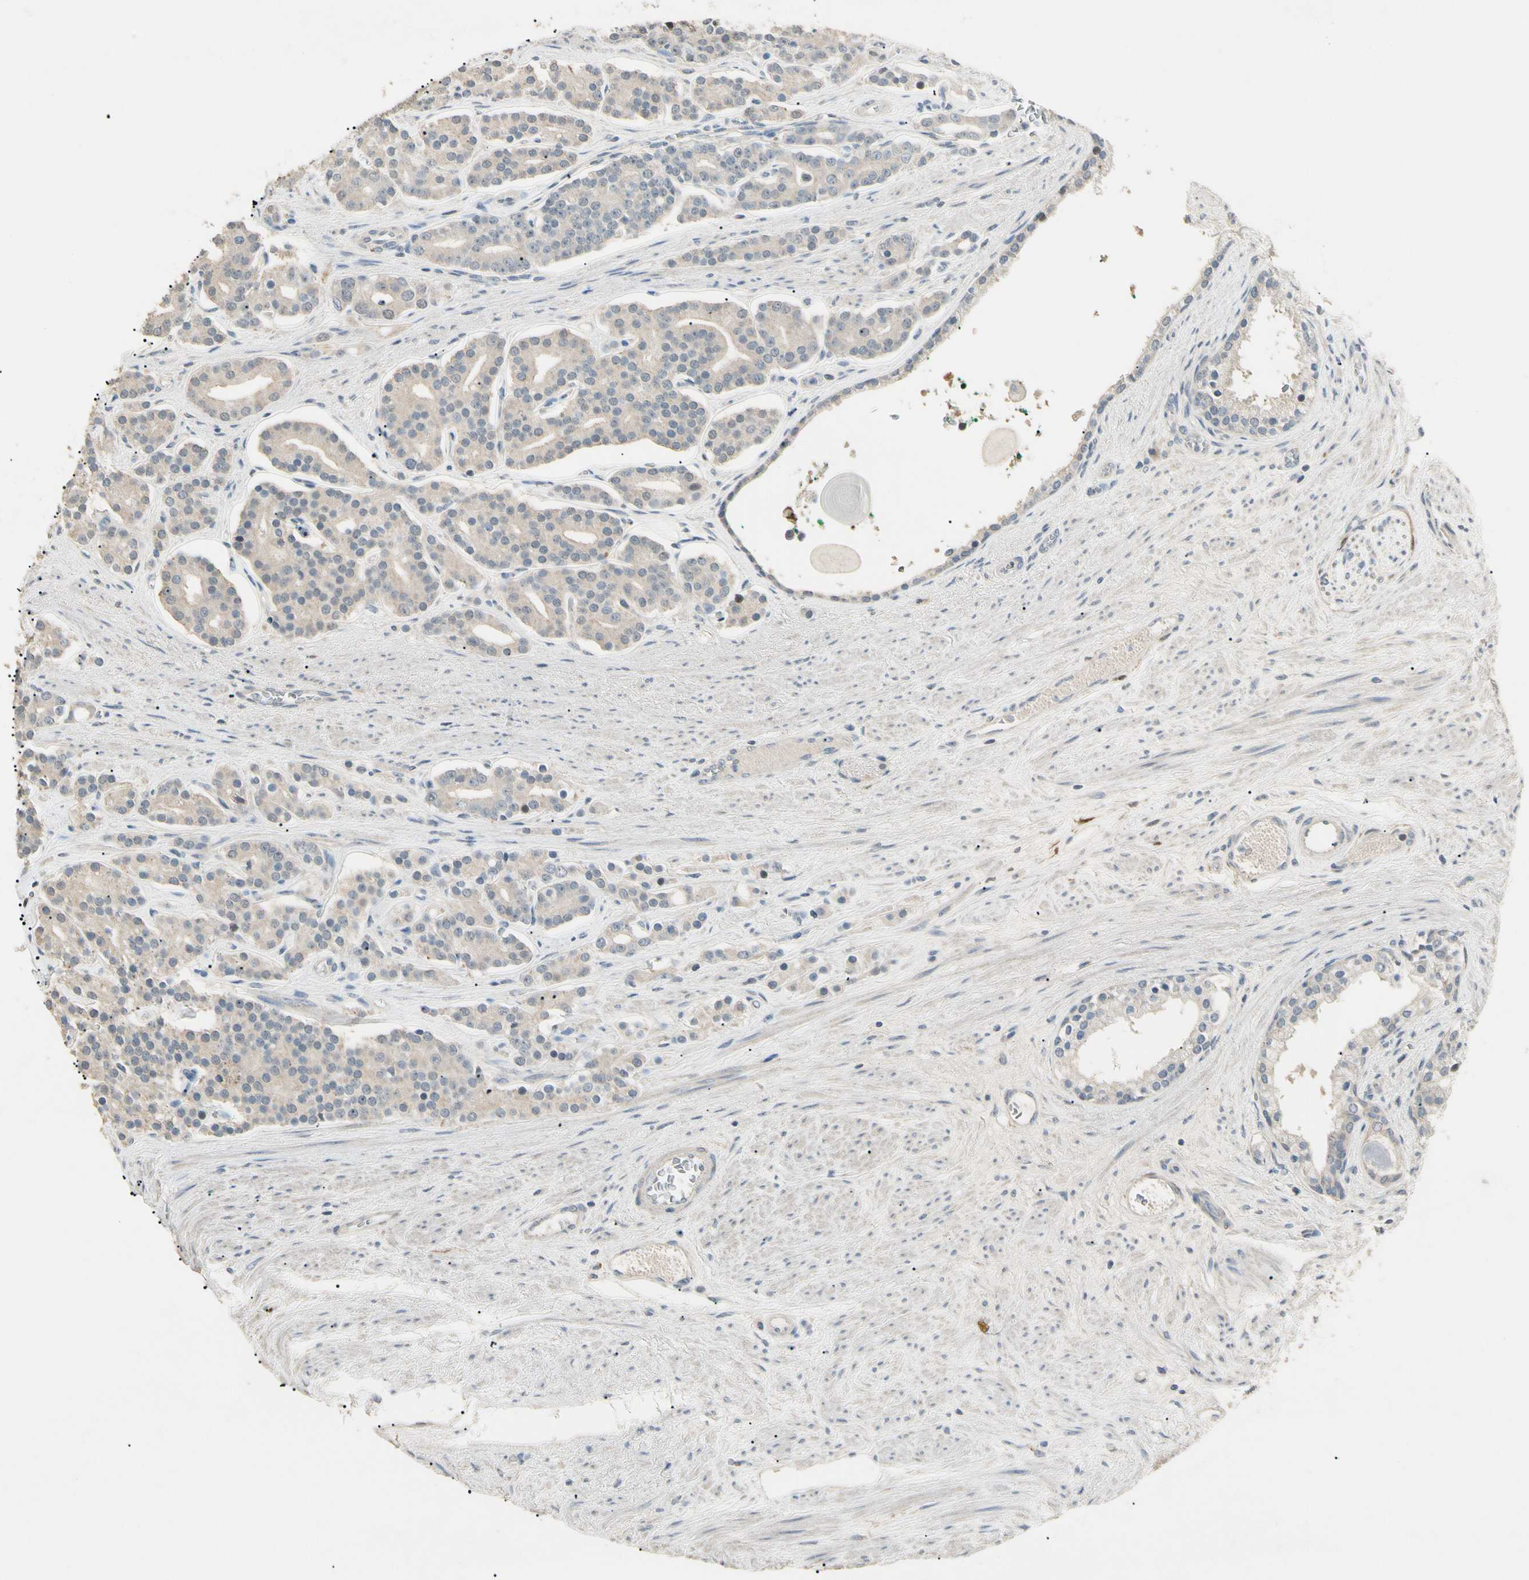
{"staining": {"intensity": "negative", "quantity": "none", "location": "none"}, "tissue": "prostate cancer", "cell_type": "Tumor cells", "image_type": "cancer", "snomed": [{"axis": "morphology", "description": "Adenocarcinoma, Low grade"}, {"axis": "topography", "description": "Prostate"}], "caption": "Tumor cells are negative for brown protein staining in prostate cancer (adenocarcinoma (low-grade)).", "gene": "GNE", "patient": {"sex": "male", "age": 63}}